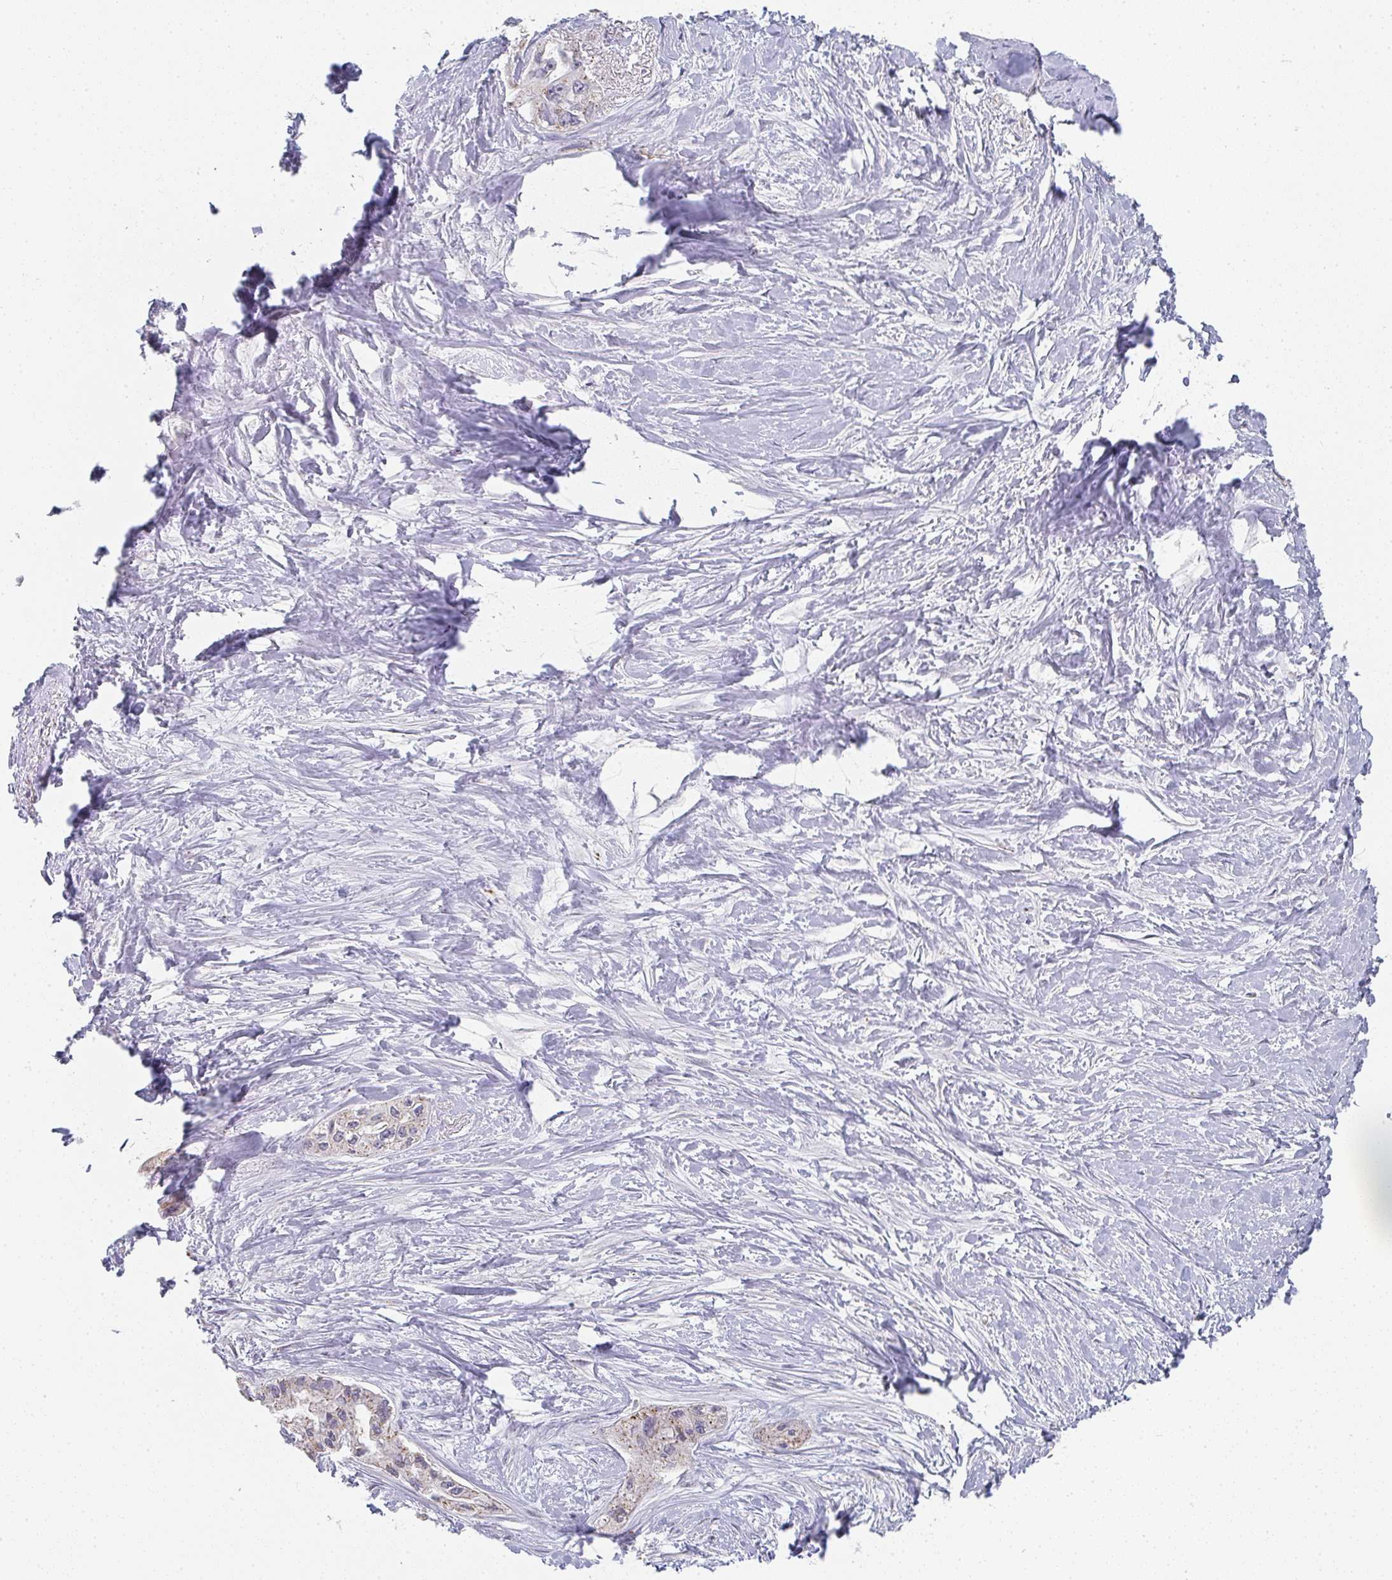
{"staining": {"intensity": "weak", "quantity": "<25%", "location": "cytoplasmic/membranous"}, "tissue": "pancreatic cancer", "cell_type": "Tumor cells", "image_type": "cancer", "snomed": [{"axis": "morphology", "description": "Adenocarcinoma, NOS"}, {"axis": "topography", "description": "Pancreas"}], "caption": "IHC image of neoplastic tissue: pancreatic adenocarcinoma stained with DAB reveals no significant protein expression in tumor cells.", "gene": "CHMP5", "patient": {"sex": "female", "age": 50}}